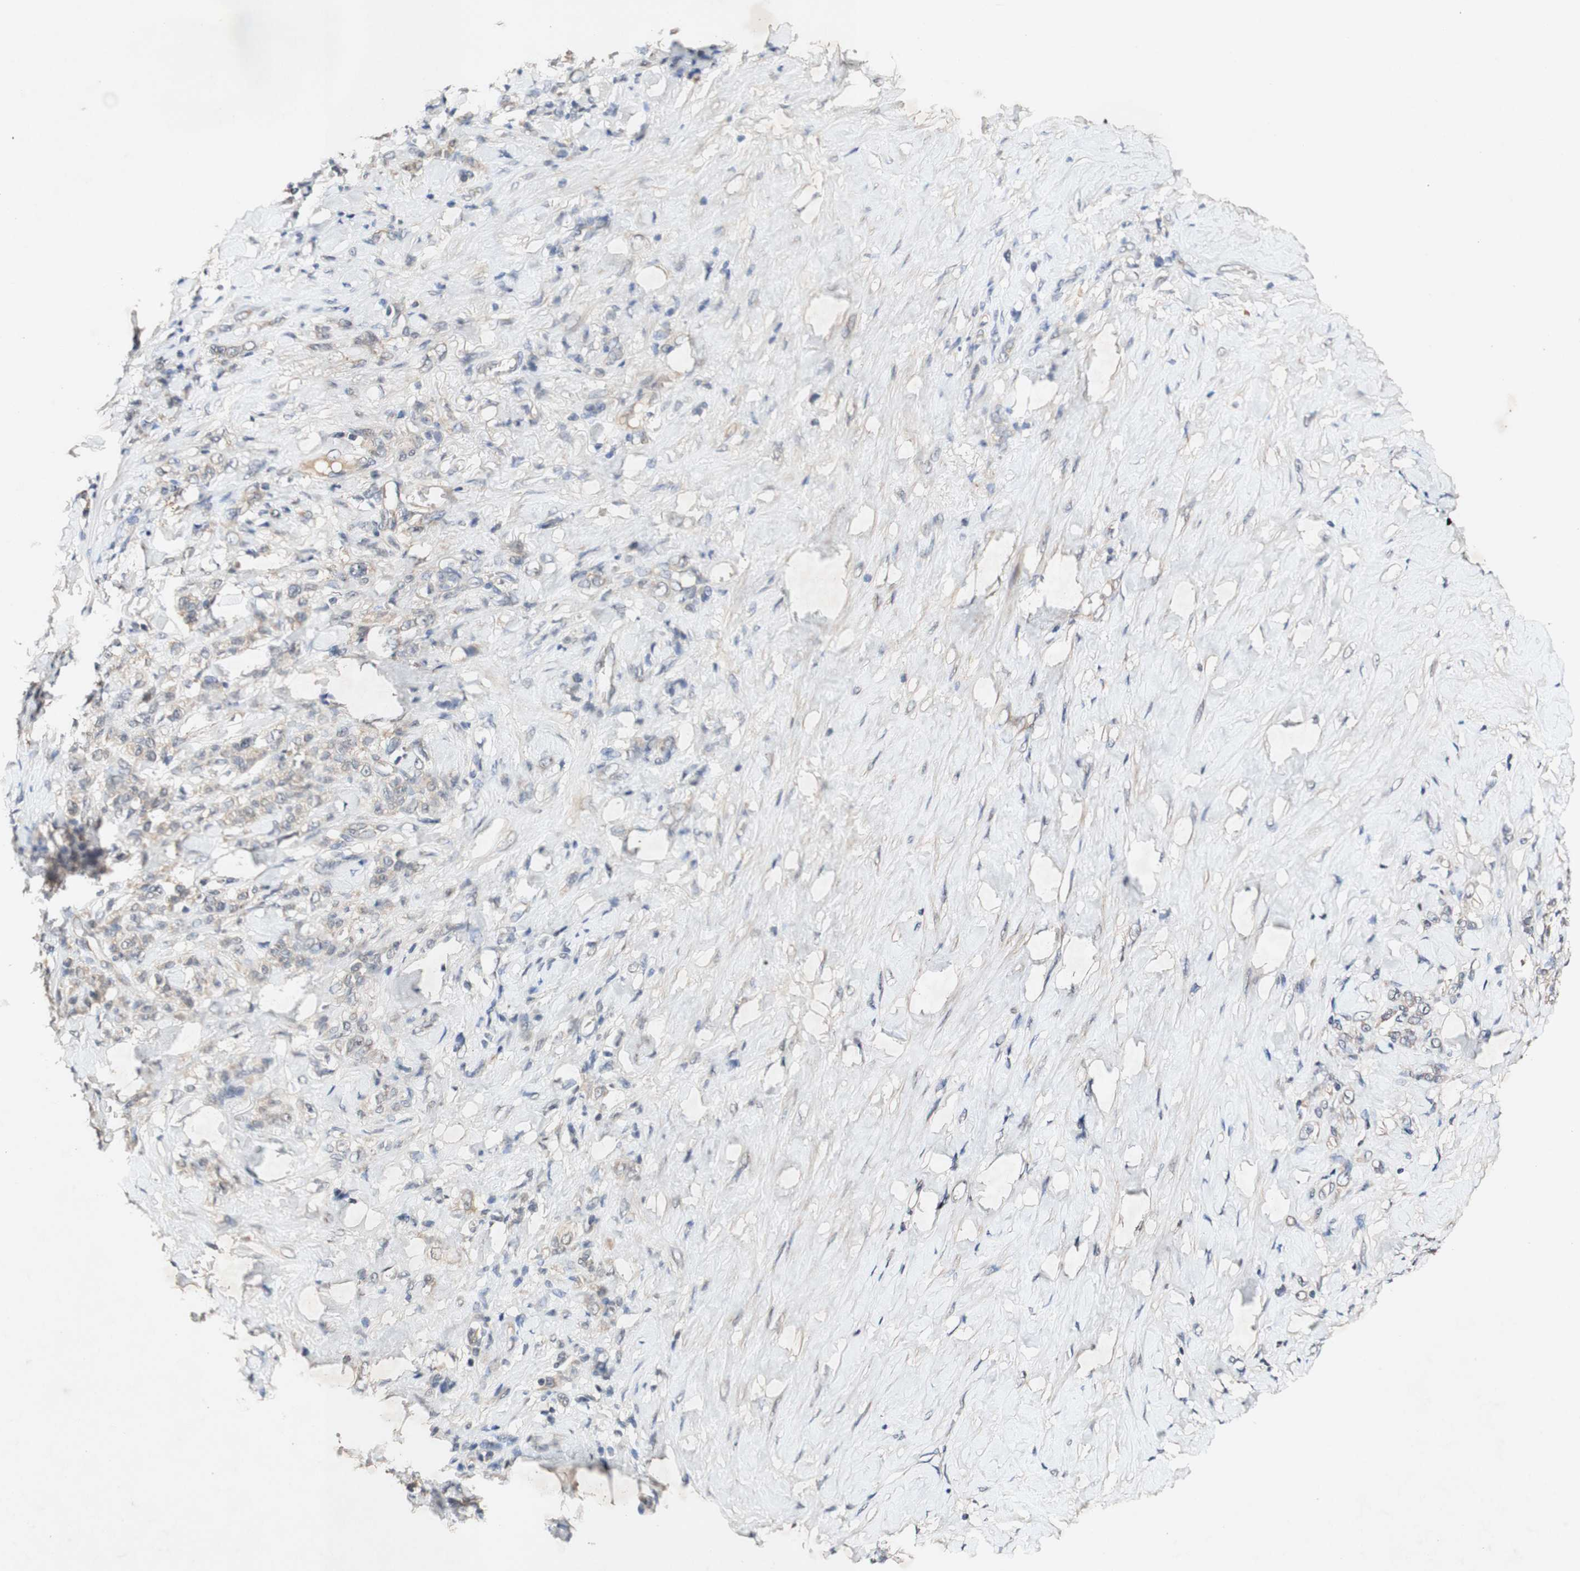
{"staining": {"intensity": "weak", "quantity": "25%-75%", "location": "cytoplasmic/membranous"}, "tissue": "stomach cancer", "cell_type": "Tumor cells", "image_type": "cancer", "snomed": [{"axis": "morphology", "description": "Adenocarcinoma, NOS"}, {"axis": "topography", "description": "Stomach"}], "caption": "A high-resolution micrograph shows immunohistochemistry (IHC) staining of stomach cancer, which demonstrates weak cytoplasmic/membranous expression in about 25%-75% of tumor cells. The staining is performed using DAB brown chromogen to label protein expression. The nuclei are counter-stained blue using hematoxylin.", "gene": "PIN1", "patient": {"sex": "male", "age": 82}}